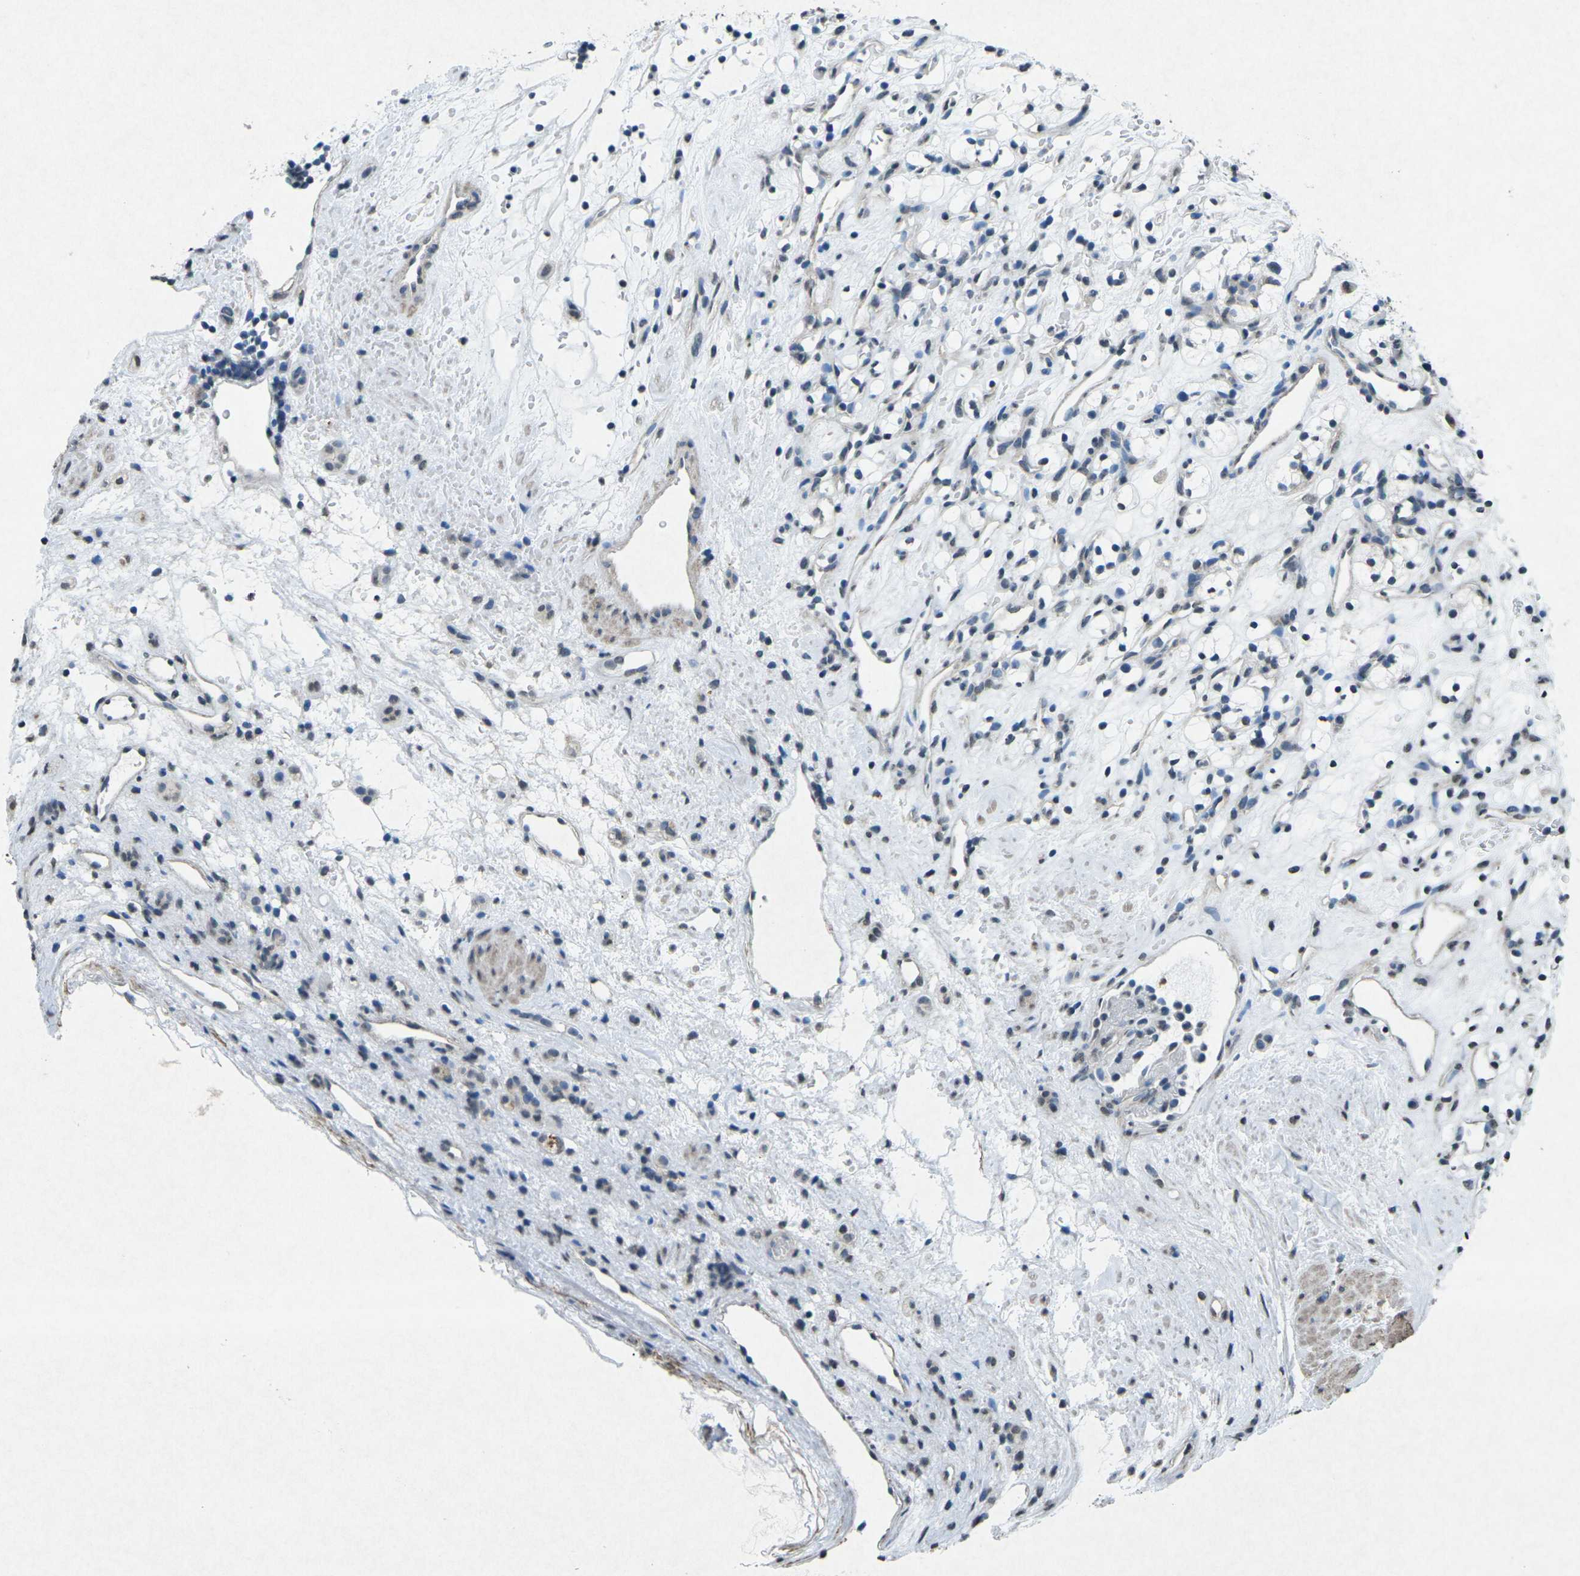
{"staining": {"intensity": "negative", "quantity": "none", "location": "none"}, "tissue": "renal cancer", "cell_type": "Tumor cells", "image_type": "cancer", "snomed": [{"axis": "morphology", "description": "Adenocarcinoma, NOS"}, {"axis": "topography", "description": "Kidney"}], "caption": "An immunohistochemistry (IHC) histopathology image of renal cancer is shown. There is no staining in tumor cells of renal cancer.", "gene": "TFR2", "patient": {"sex": "female", "age": 60}}